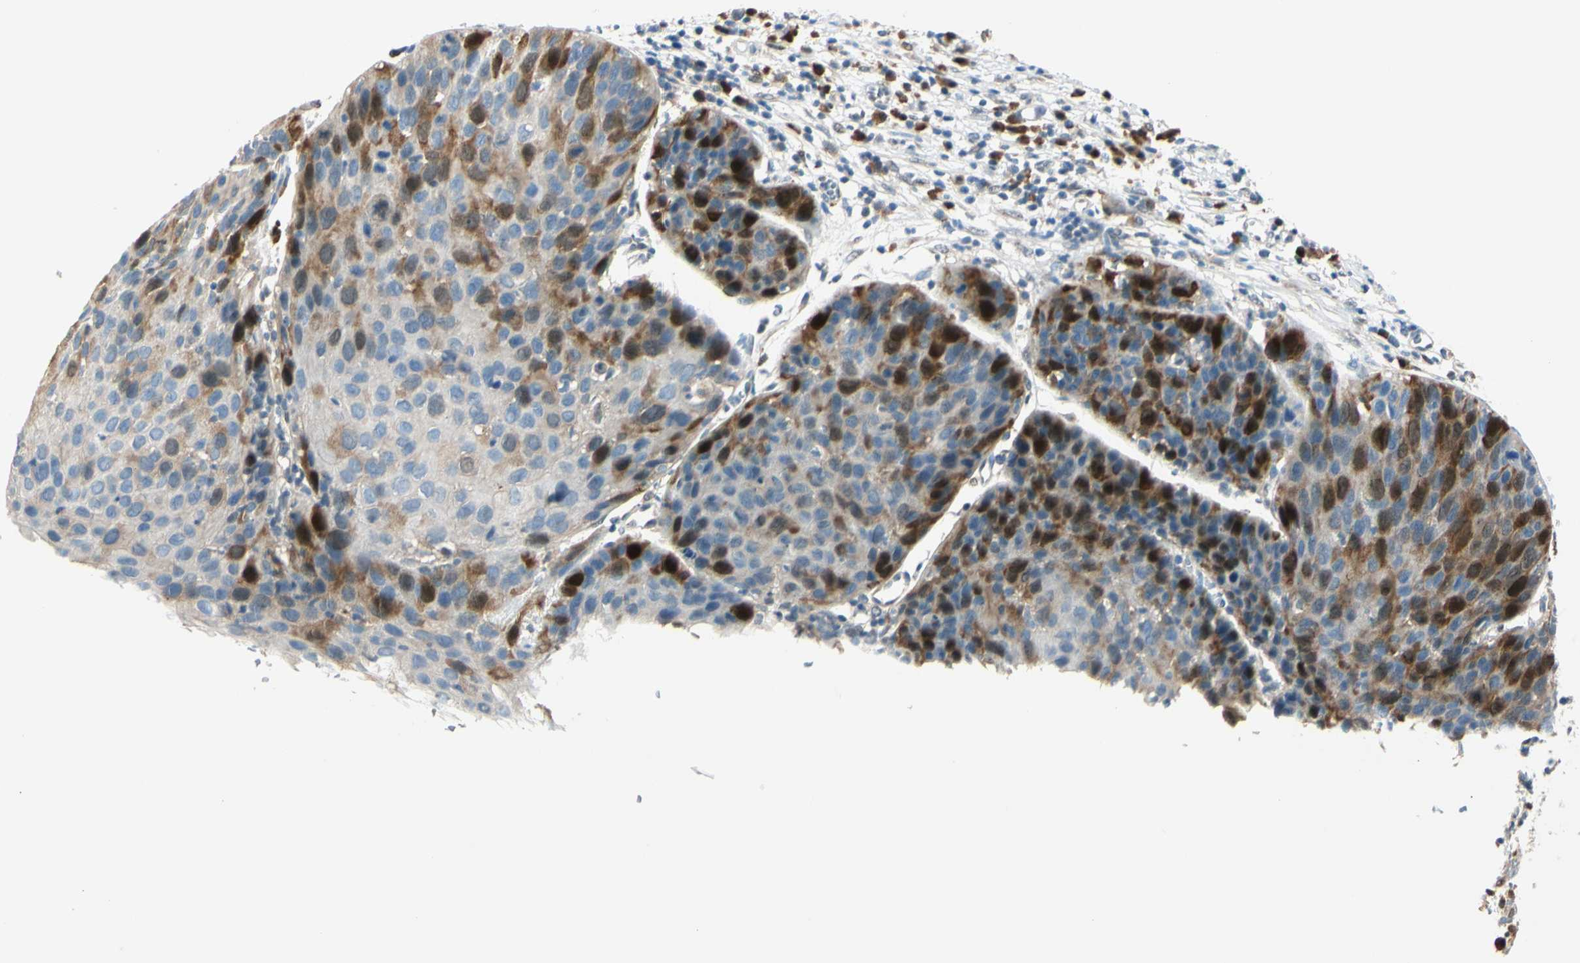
{"staining": {"intensity": "strong", "quantity": "<25%", "location": "cytoplasmic/membranous,nuclear"}, "tissue": "cervical cancer", "cell_type": "Tumor cells", "image_type": "cancer", "snomed": [{"axis": "morphology", "description": "Squamous cell carcinoma, NOS"}, {"axis": "topography", "description": "Cervix"}], "caption": "The histopathology image displays staining of cervical squamous cell carcinoma, revealing strong cytoplasmic/membranous and nuclear protein positivity (brown color) within tumor cells.", "gene": "PTTG1", "patient": {"sex": "female", "age": 38}}